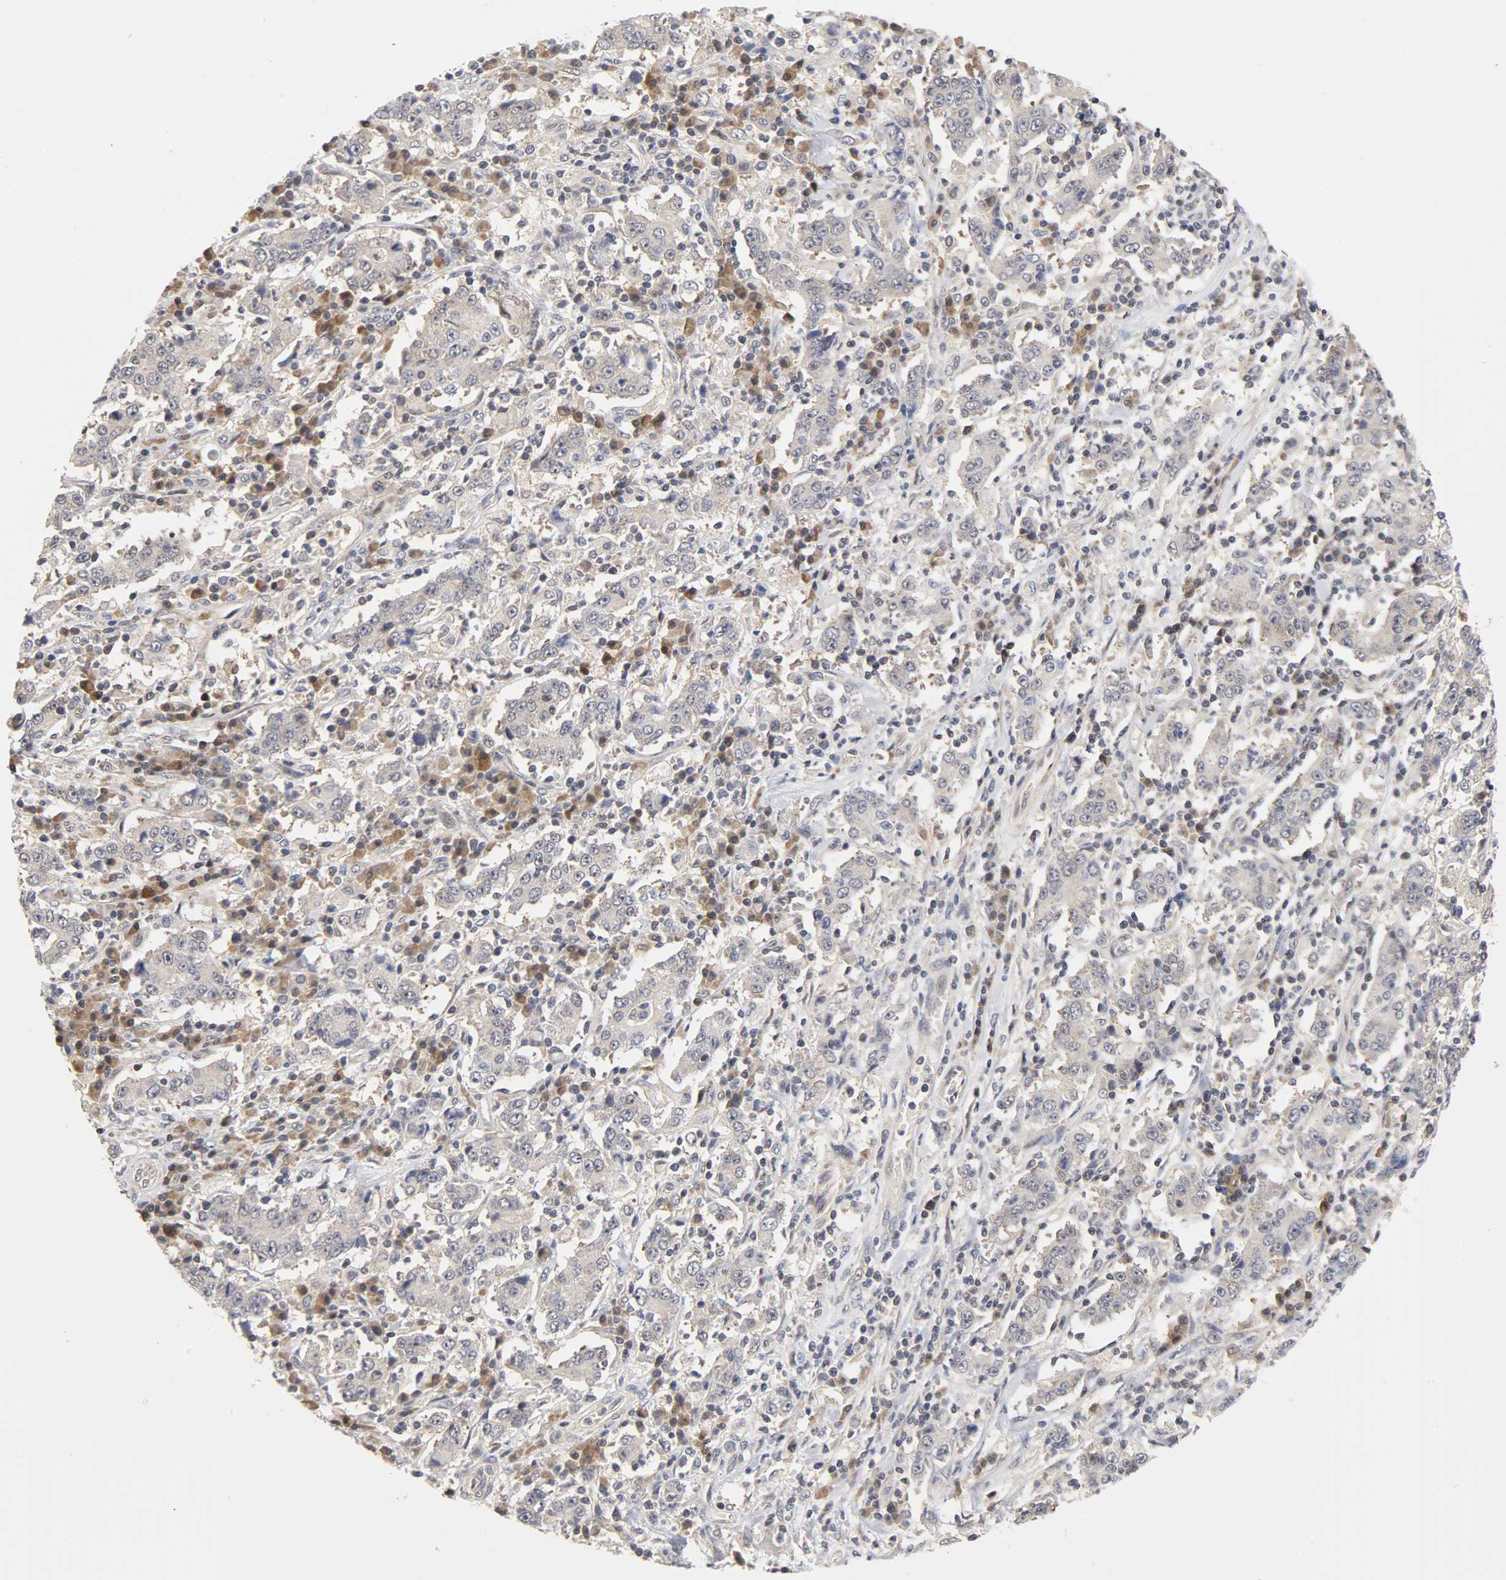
{"staining": {"intensity": "negative", "quantity": "none", "location": "none"}, "tissue": "stomach cancer", "cell_type": "Tumor cells", "image_type": "cancer", "snomed": [{"axis": "morphology", "description": "Normal tissue, NOS"}, {"axis": "morphology", "description": "Adenocarcinoma, NOS"}, {"axis": "topography", "description": "Stomach, upper"}, {"axis": "topography", "description": "Stomach"}], "caption": "Tumor cells show no significant protein positivity in stomach cancer.", "gene": "UBE2M", "patient": {"sex": "male", "age": 59}}